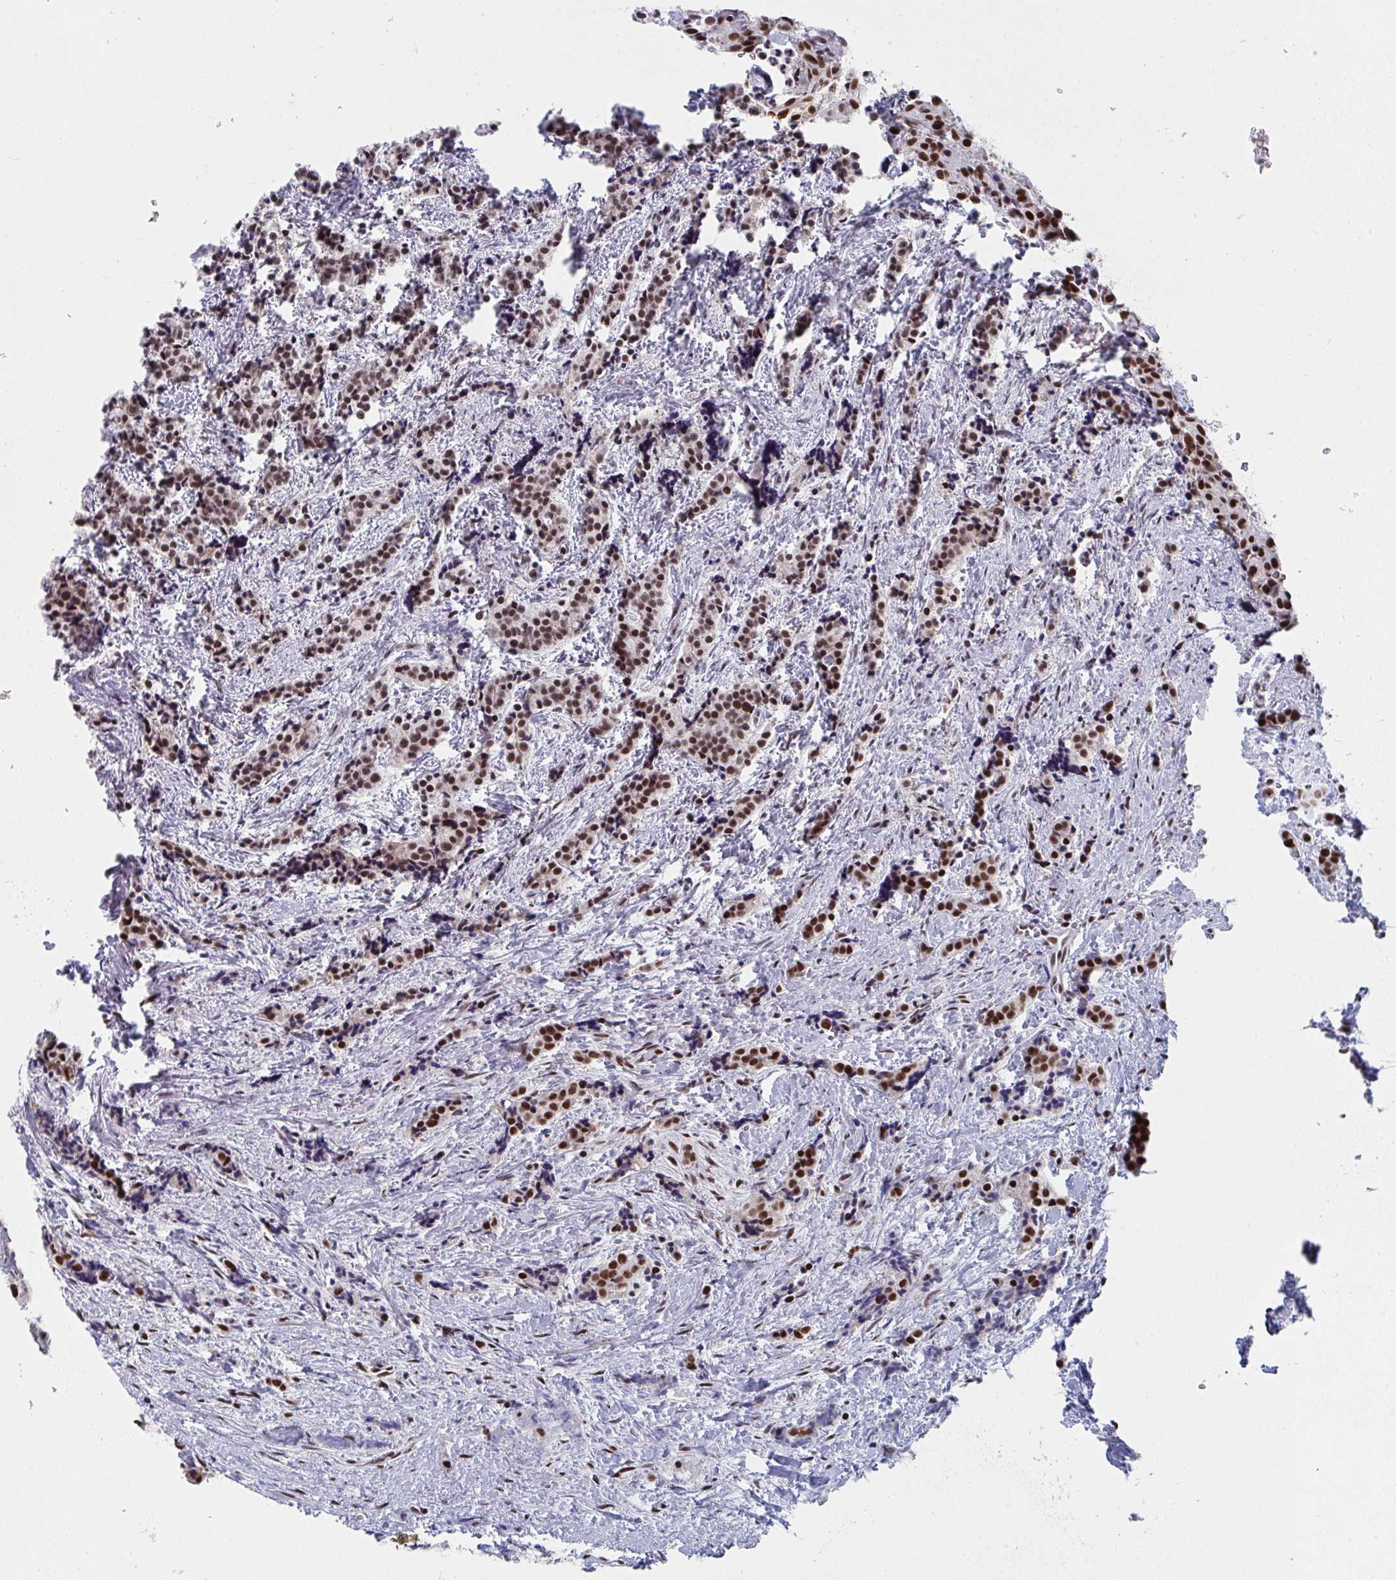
{"staining": {"intensity": "moderate", "quantity": ">75%", "location": "nuclear"}, "tissue": "carcinoid", "cell_type": "Tumor cells", "image_type": "cancer", "snomed": [{"axis": "morphology", "description": "Carcinoid, malignant, NOS"}, {"axis": "topography", "description": "Small intestine"}], "caption": "Protein staining of carcinoid tissue reveals moderate nuclear staining in about >75% of tumor cells.", "gene": "SNRNP70", "patient": {"sex": "female", "age": 73}}